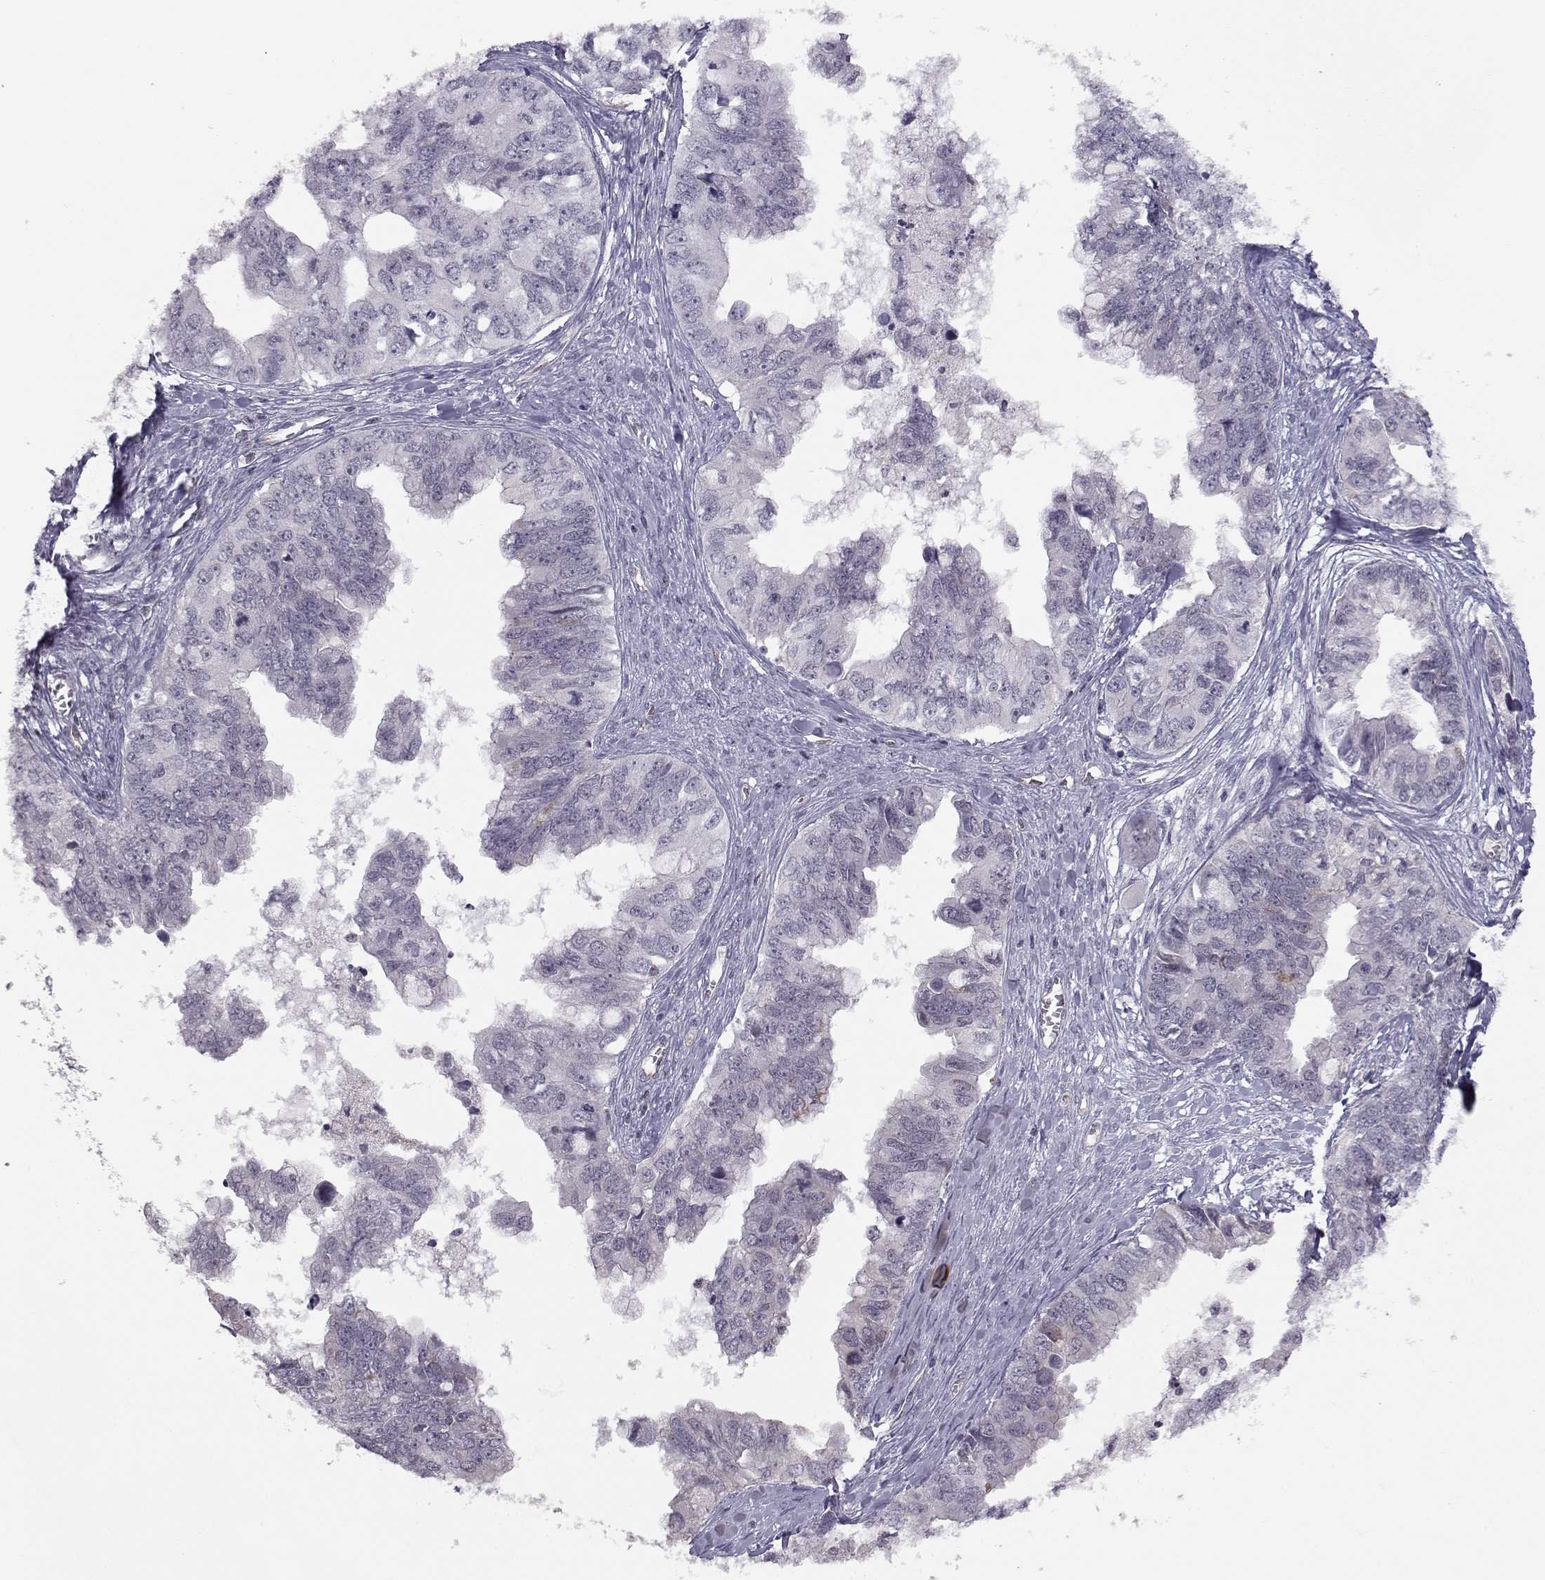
{"staining": {"intensity": "negative", "quantity": "none", "location": "none"}, "tissue": "ovarian cancer", "cell_type": "Tumor cells", "image_type": "cancer", "snomed": [{"axis": "morphology", "description": "Cystadenocarcinoma, mucinous, NOS"}, {"axis": "topography", "description": "Ovary"}], "caption": "Tumor cells are negative for protein expression in human ovarian cancer (mucinous cystadenocarcinoma).", "gene": "KIF13B", "patient": {"sex": "female", "age": 76}}